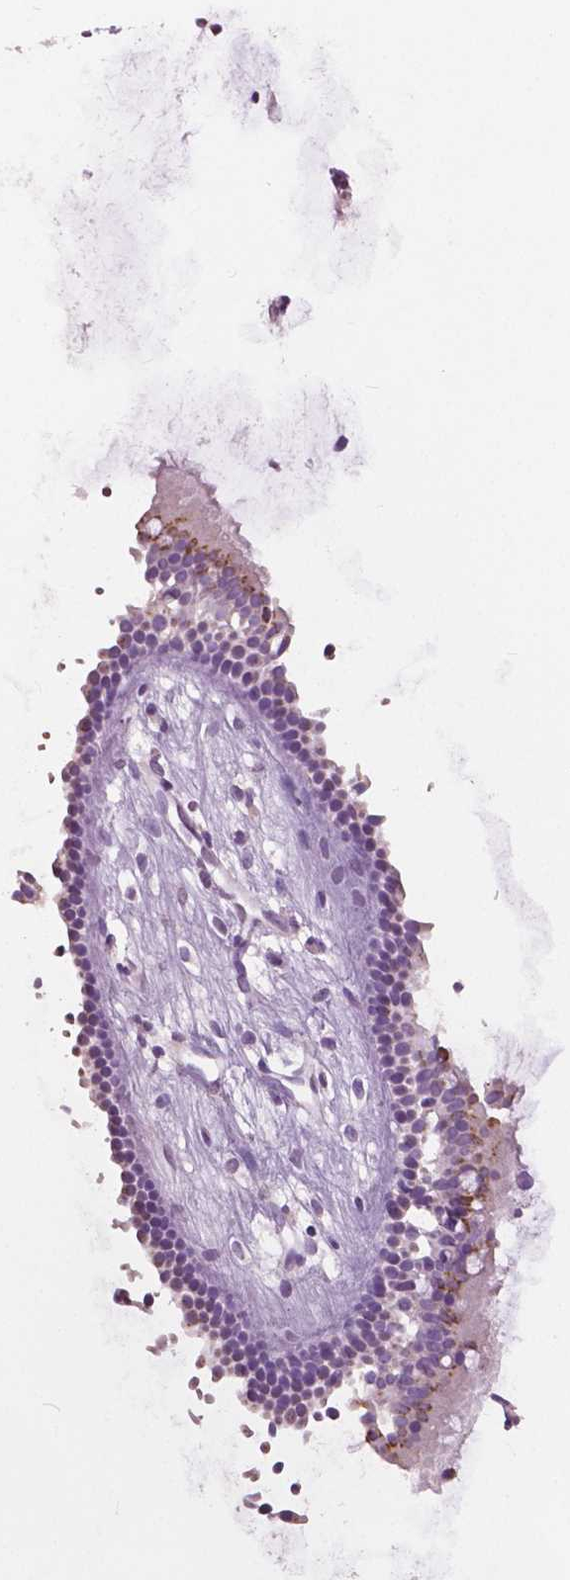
{"staining": {"intensity": "moderate", "quantity": "<25%", "location": "cytoplasmic/membranous"}, "tissue": "nasopharynx", "cell_type": "Respiratory epithelial cells", "image_type": "normal", "snomed": [{"axis": "morphology", "description": "Normal tissue, NOS"}, {"axis": "topography", "description": "Nasopharynx"}], "caption": "Immunohistochemistry (IHC) (DAB (3,3'-diaminobenzidine)) staining of unremarkable nasopharynx demonstrates moderate cytoplasmic/membranous protein expression in approximately <25% of respiratory epithelial cells.", "gene": "GRIN2A", "patient": {"sex": "male", "age": 77}}